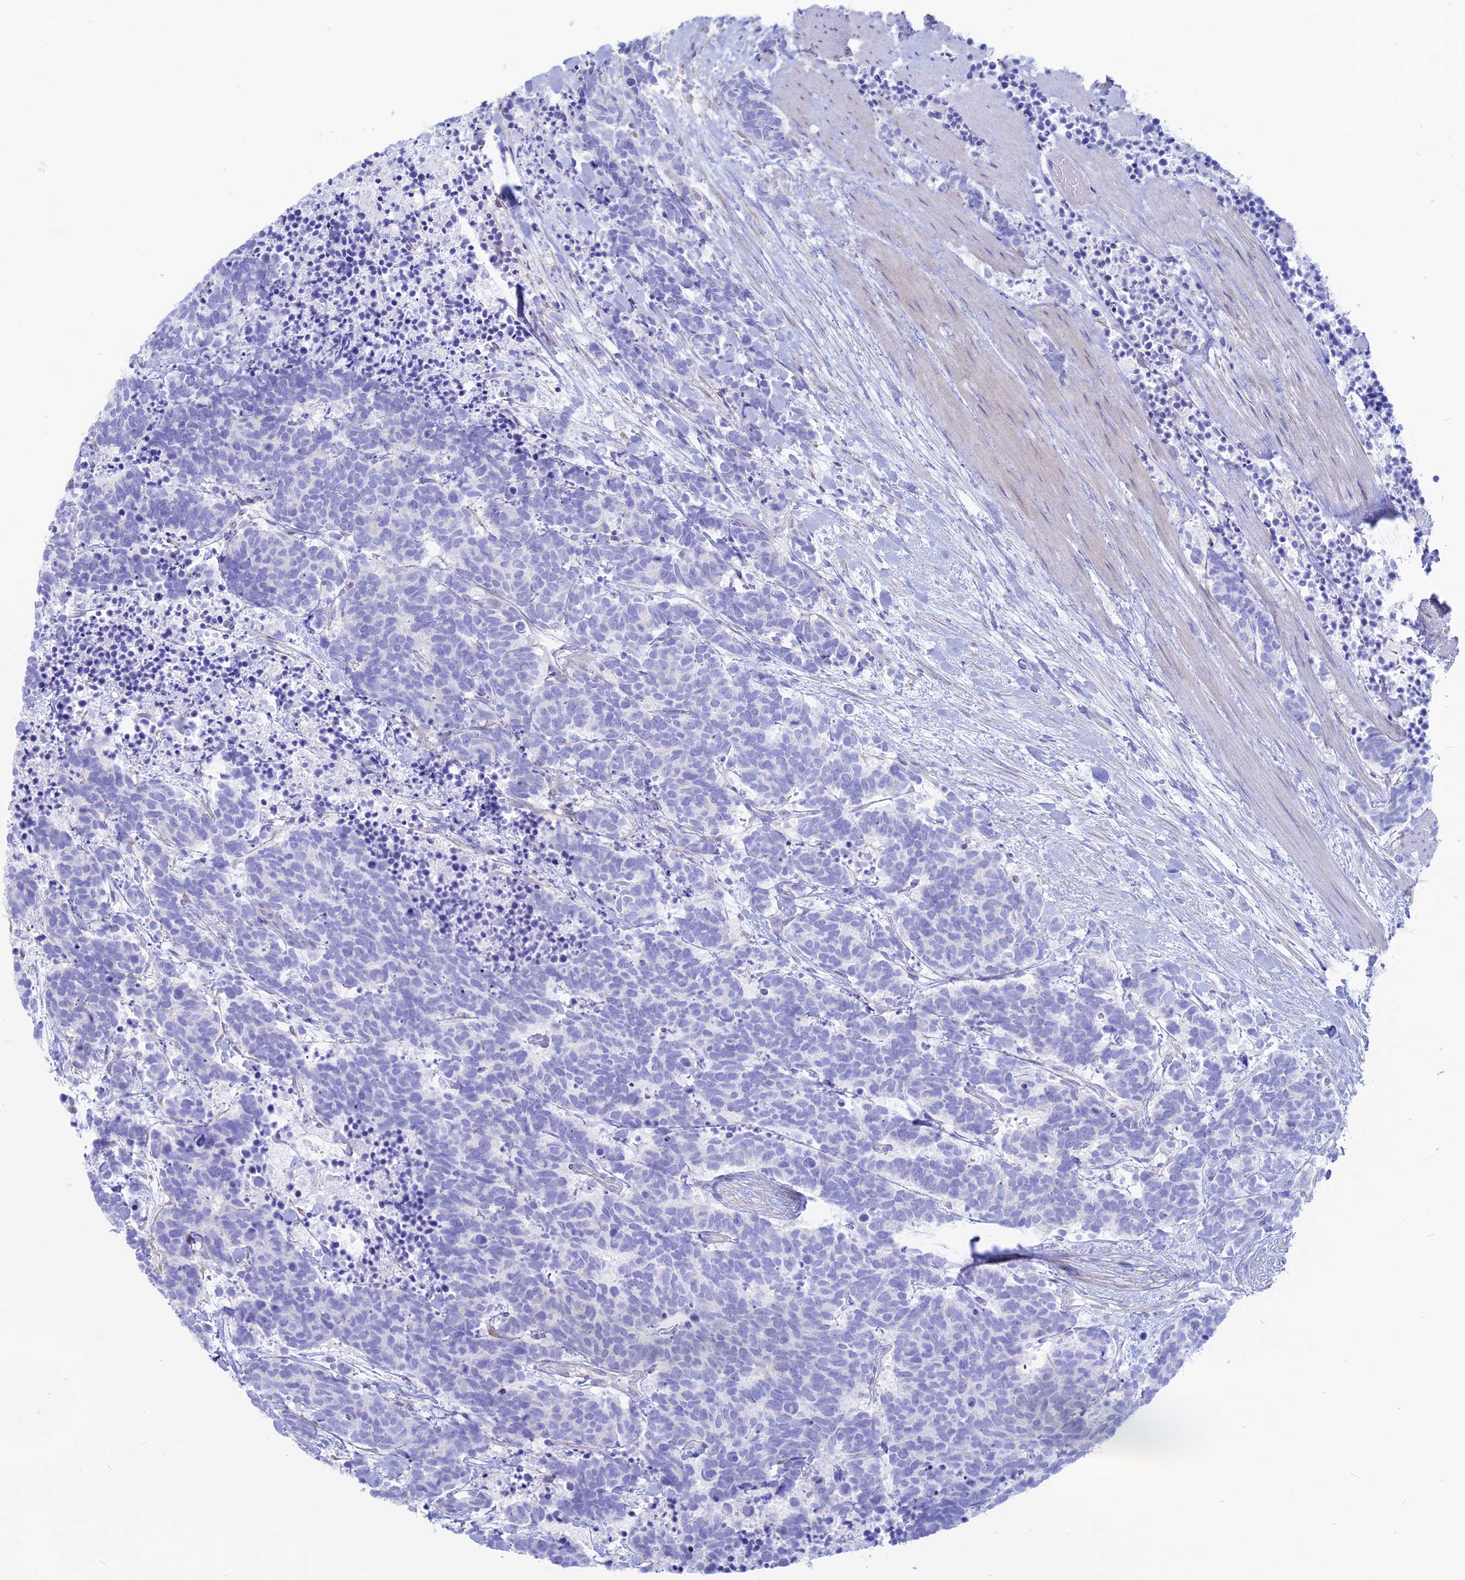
{"staining": {"intensity": "negative", "quantity": "none", "location": "none"}, "tissue": "carcinoid", "cell_type": "Tumor cells", "image_type": "cancer", "snomed": [{"axis": "morphology", "description": "Carcinoma, NOS"}, {"axis": "morphology", "description": "Carcinoid, malignant, NOS"}, {"axis": "topography", "description": "Prostate"}], "caption": "The photomicrograph exhibits no significant staining in tumor cells of carcinoma. (Immunohistochemistry (ihc), brightfield microscopy, high magnification).", "gene": "OR2AE1", "patient": {"sex": "male", "age": 57}}